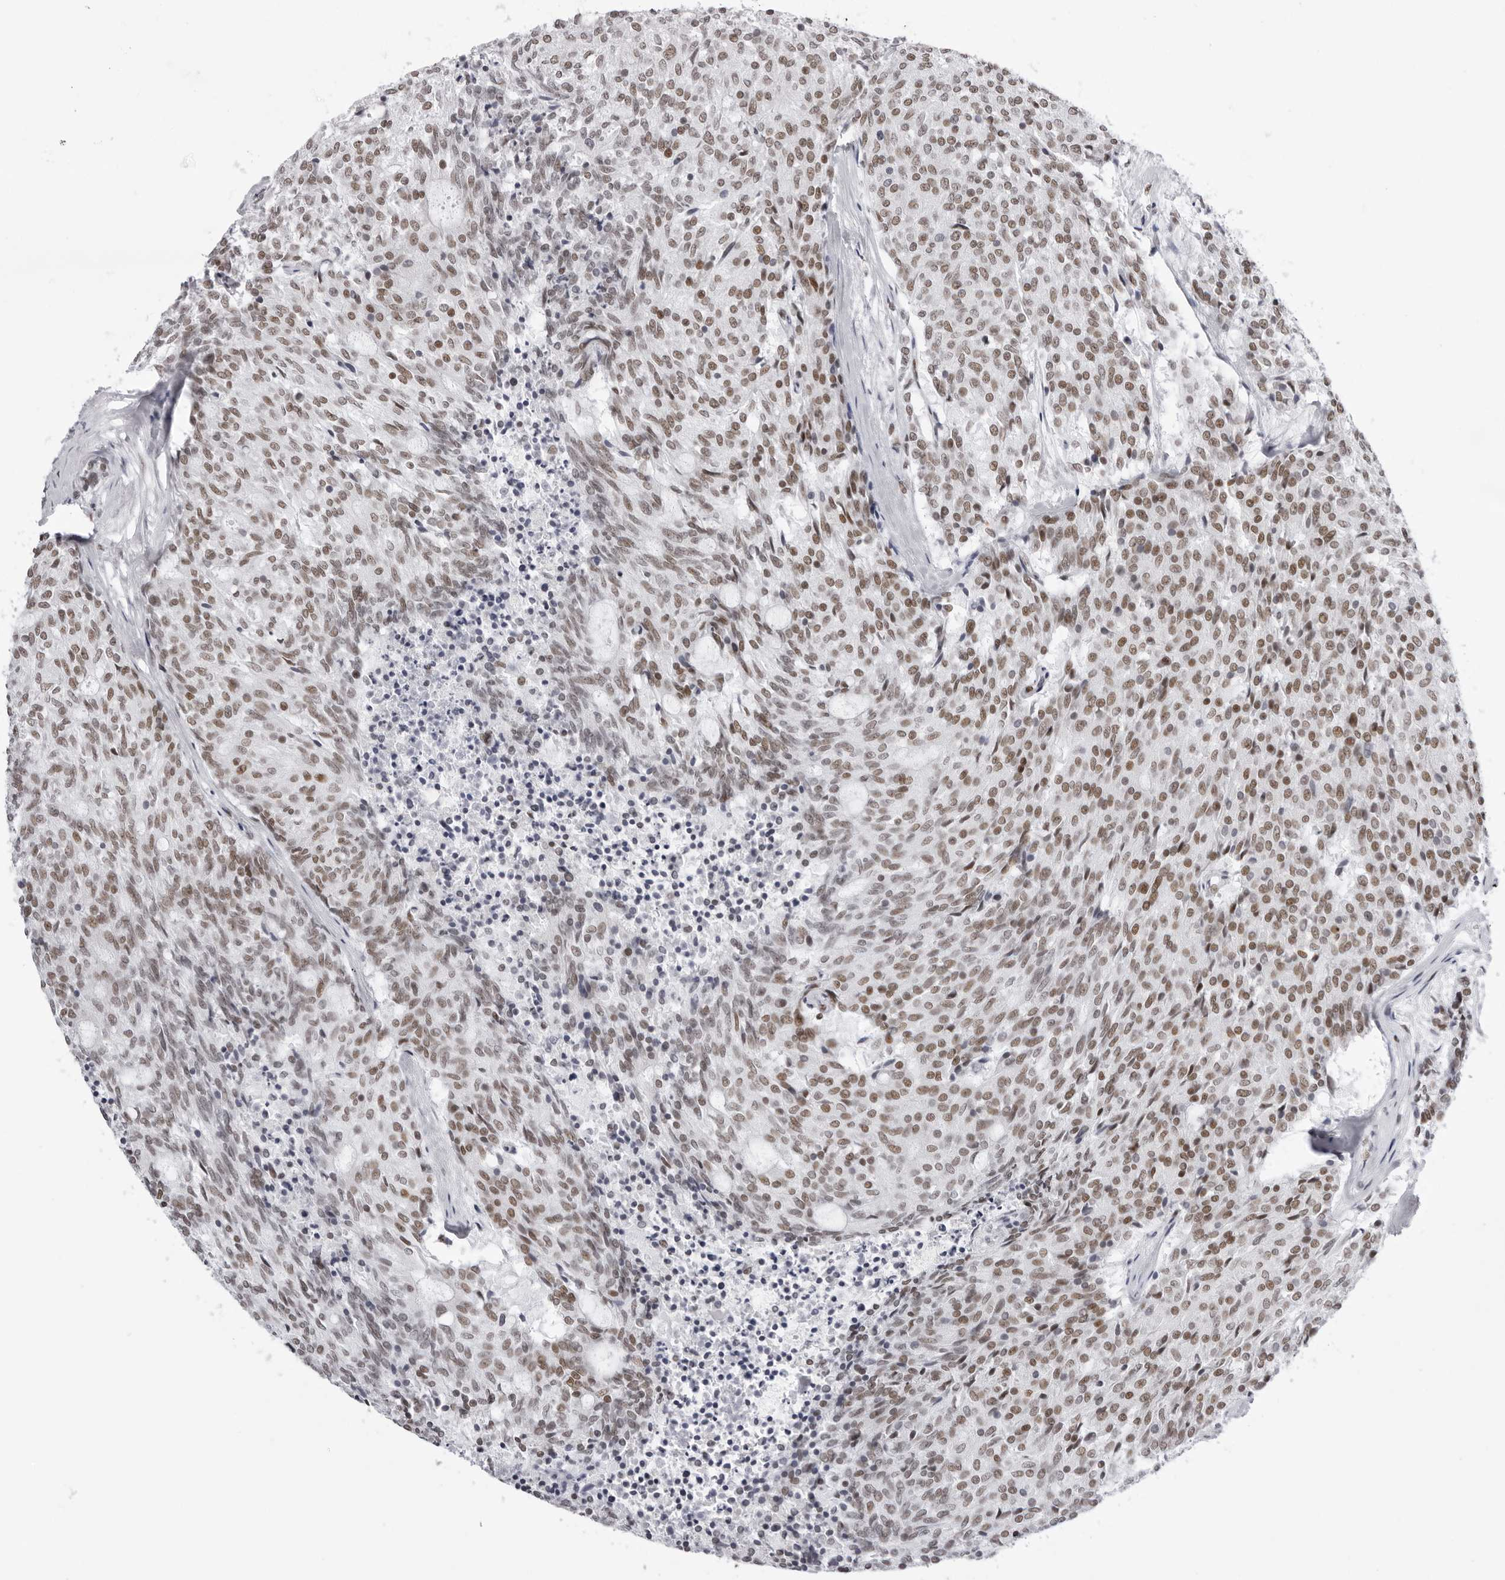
{"staining": {"intensity": "moderate", "quantity": ">75%", "location": "nuclear"}, "tissue": "carcinoid", "cell_type": "Tumor cells", "image_type": "cancer", "snomed": [{"axis": "morphology", "description": "Carcinoid, malignant, NOS"}, {"axis": "topography", "description": "Pancreas"}], "caption": "Immunohistochemistry (IHC) of human carcinoid (malignant) displays medium levels of moderate nuclear expression in about >75% of tumor cells. (DAB (3,3'-diaminobenzidine) IHC, brown staining for protein, blue staining for nuclei).", "gene": "IRF2BP2", "patient": {"sex": "female", "age": 54}}